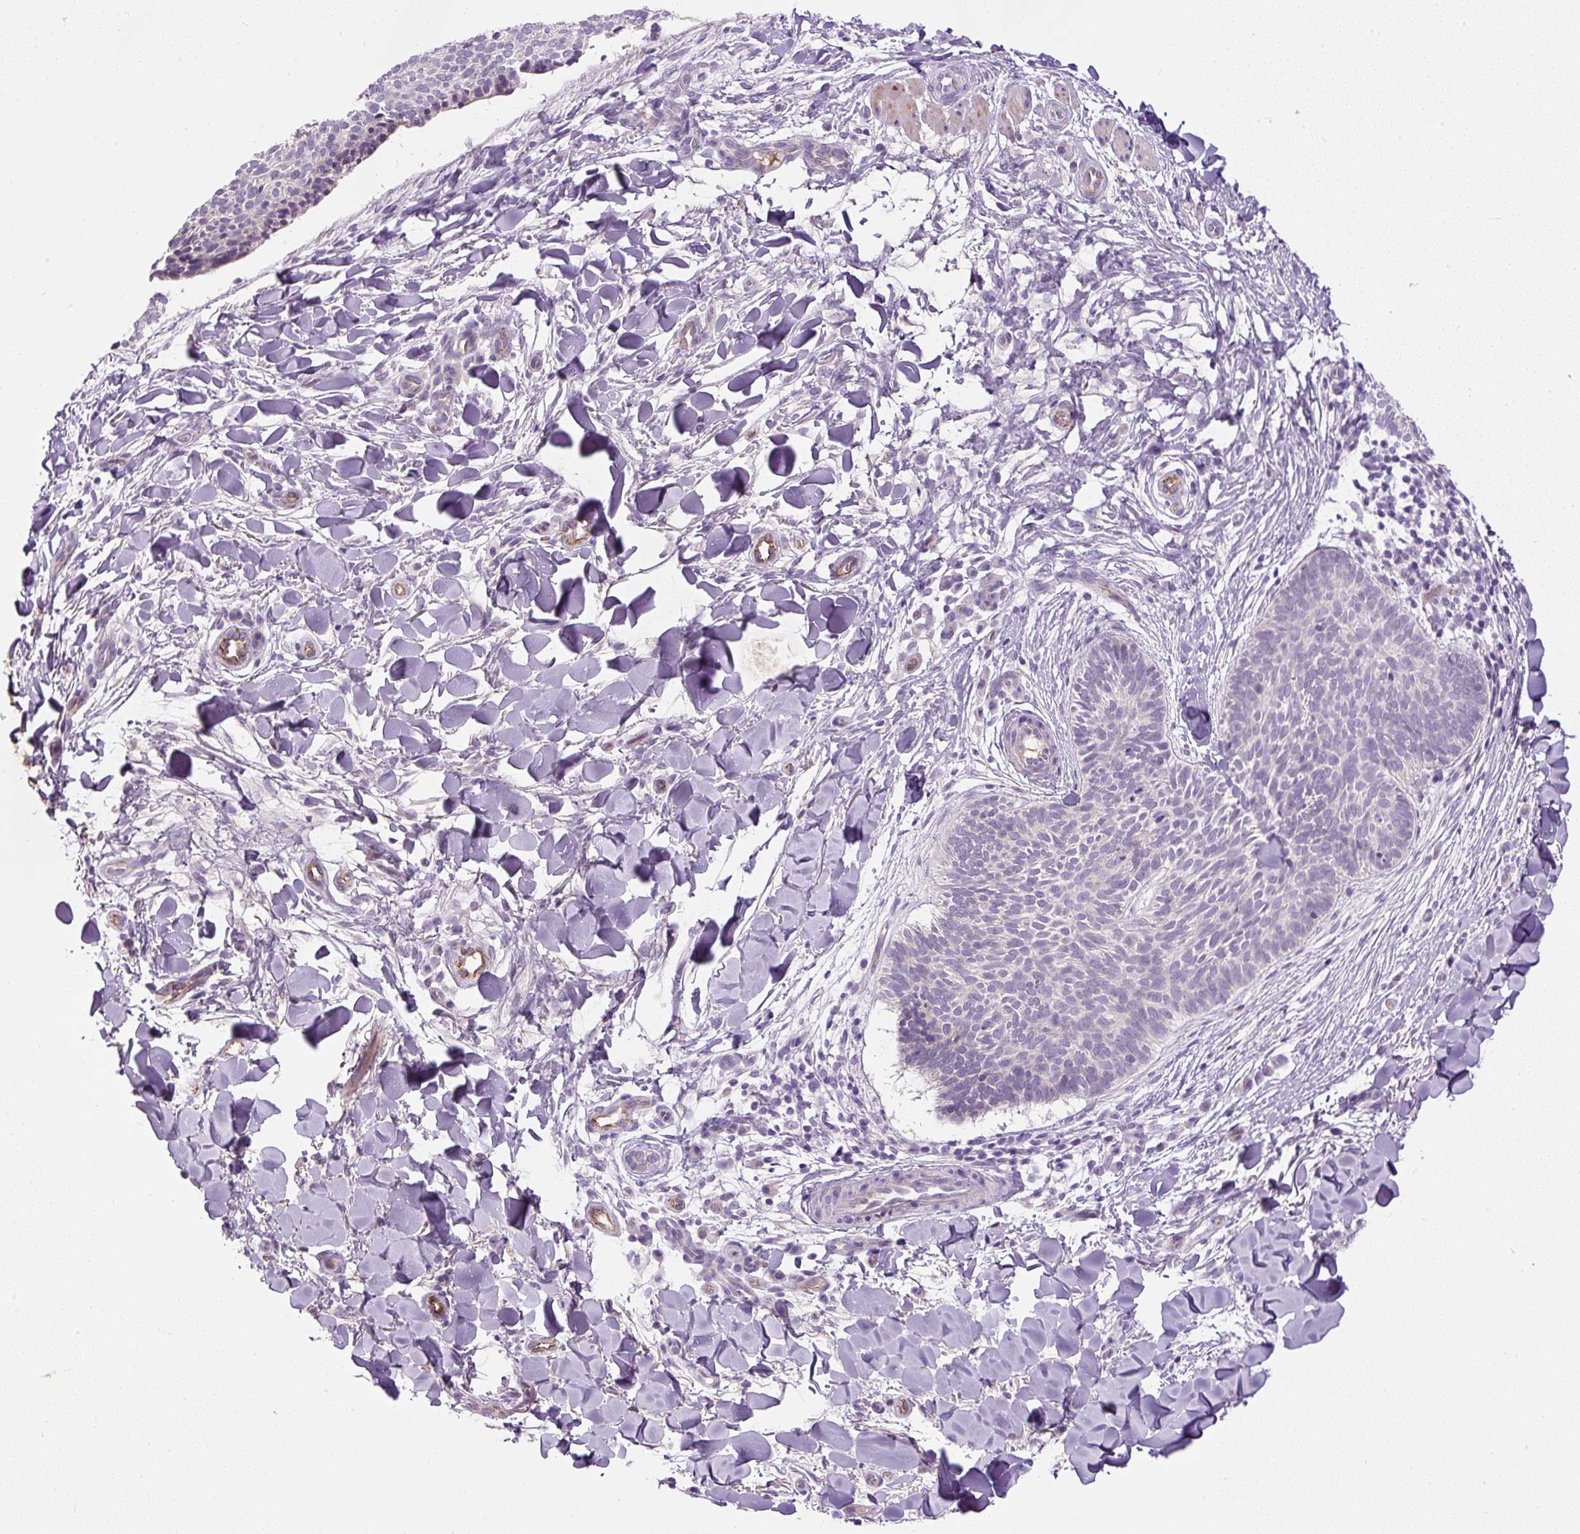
{"staining": {"intensity": "negative", "quantity": "none", "location": "none"}, "tissue": "skin cancer", "cell_type": "Tumor cells", "image_type": "cancer", "snomed": [{"axis": "morphology", "description": "Normal tissue, NOS"}, {"axis": "morphology", "description": "Basal cell carcinoma"}, {"axis": "topography", "description": "Skin"}], "caption": "High magnification brightfield microscopy of skin cancer stained with DAB (brown) and counterstained with hematoxylin (blue): tumor cells show no significant positivity.", "gene": "LEFTY2", "patient": {"sex": "male", "age": 50}}